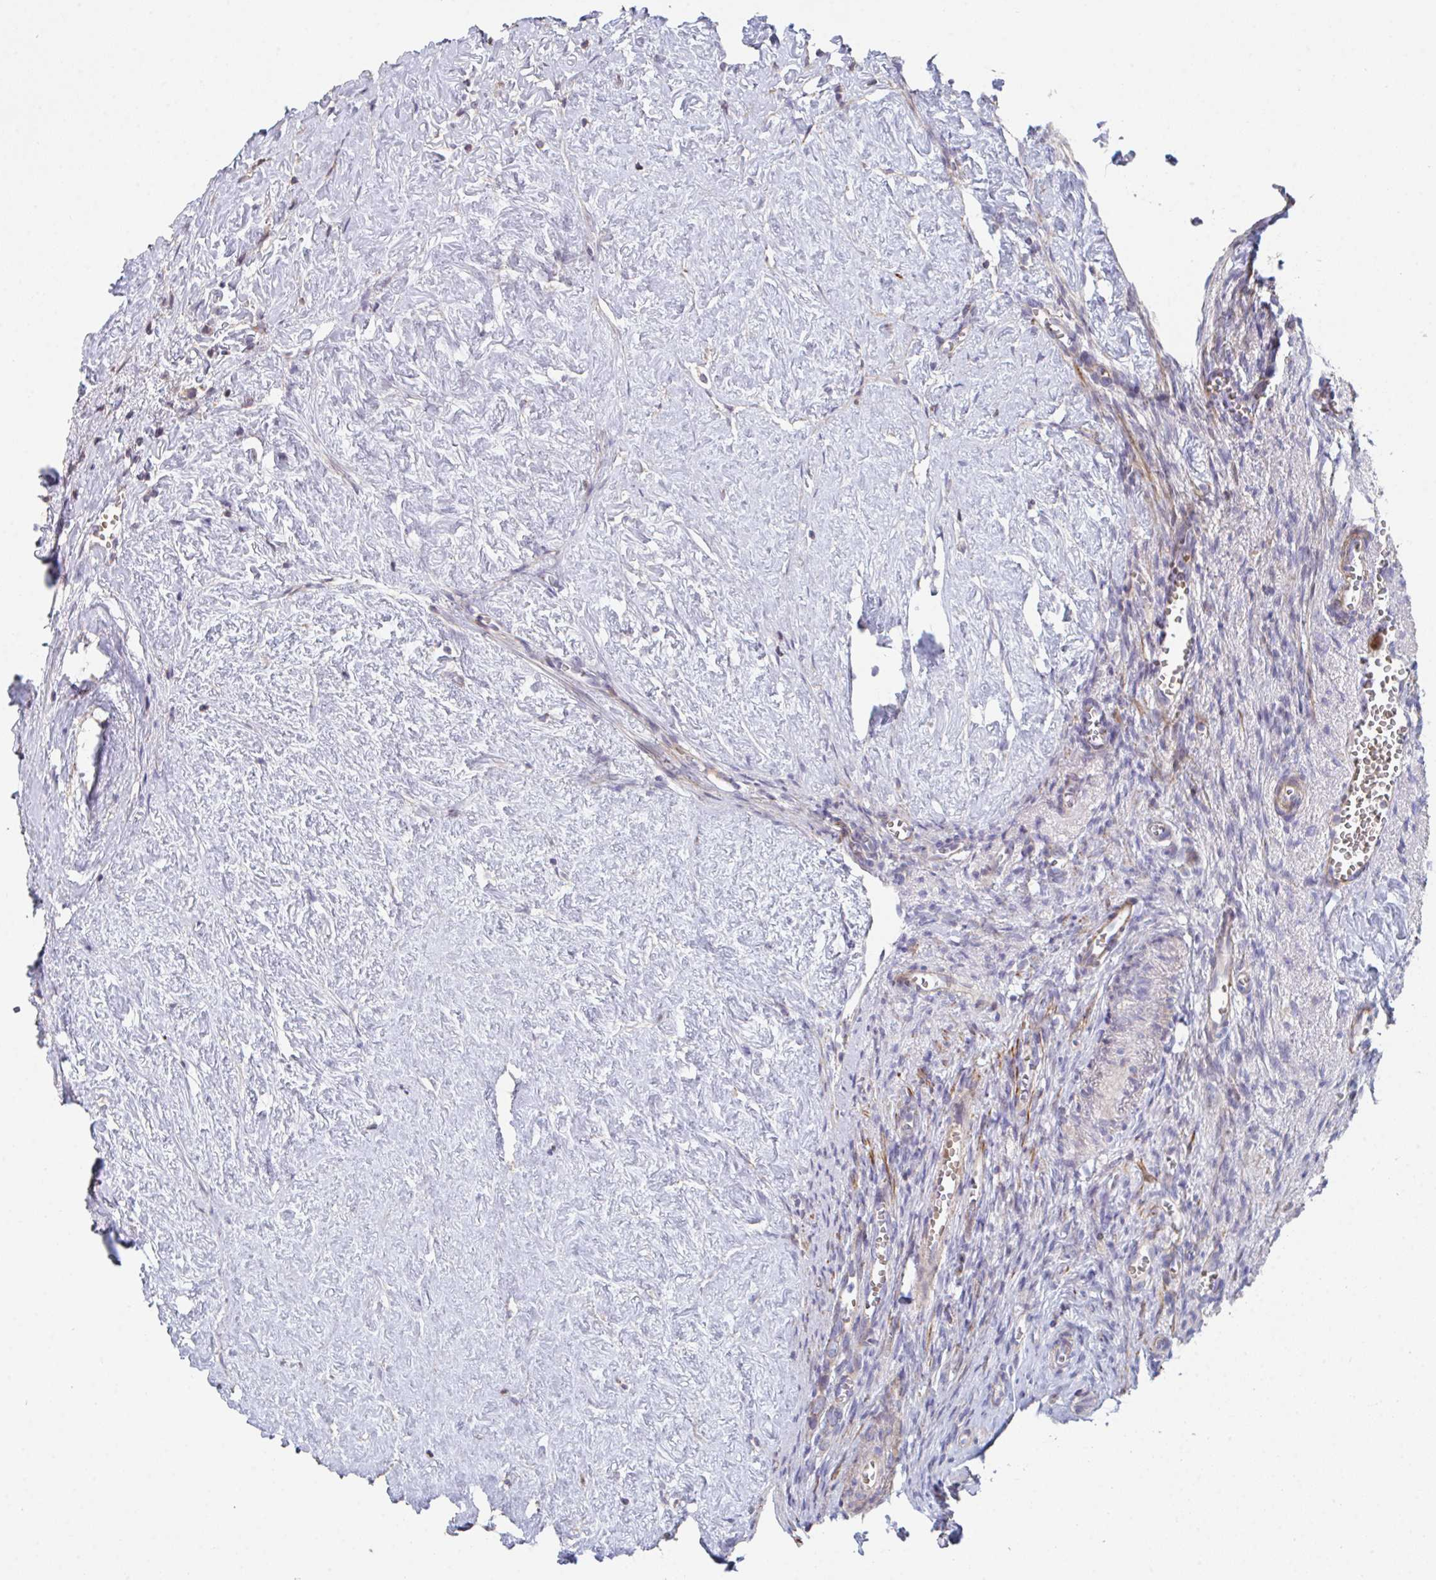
{"staining": {"intensity": "weak", "quantity": "<25%", "location": "cytoplasmic/membranous"}, "tissue": "ovary", "cell_type": "Ovarian stroma cells", "image_type": "normal", "snomed": [{"axis": "morphology", "description": "Normal tissue, NOS"}, {"axis": "topography", "description": "Ovary"}], "caption": "A high-resolution histopathology image shows immunohistochemistry (IHC) staining of benign ovary, which displays no significant staining in ovarian stroma cells. The staining is performed using DAB brown chromogen with nuclei counter-stained in using hematoxylin.", "gene": "FZD2", "patient": {"sex": "female", "age": 41}}